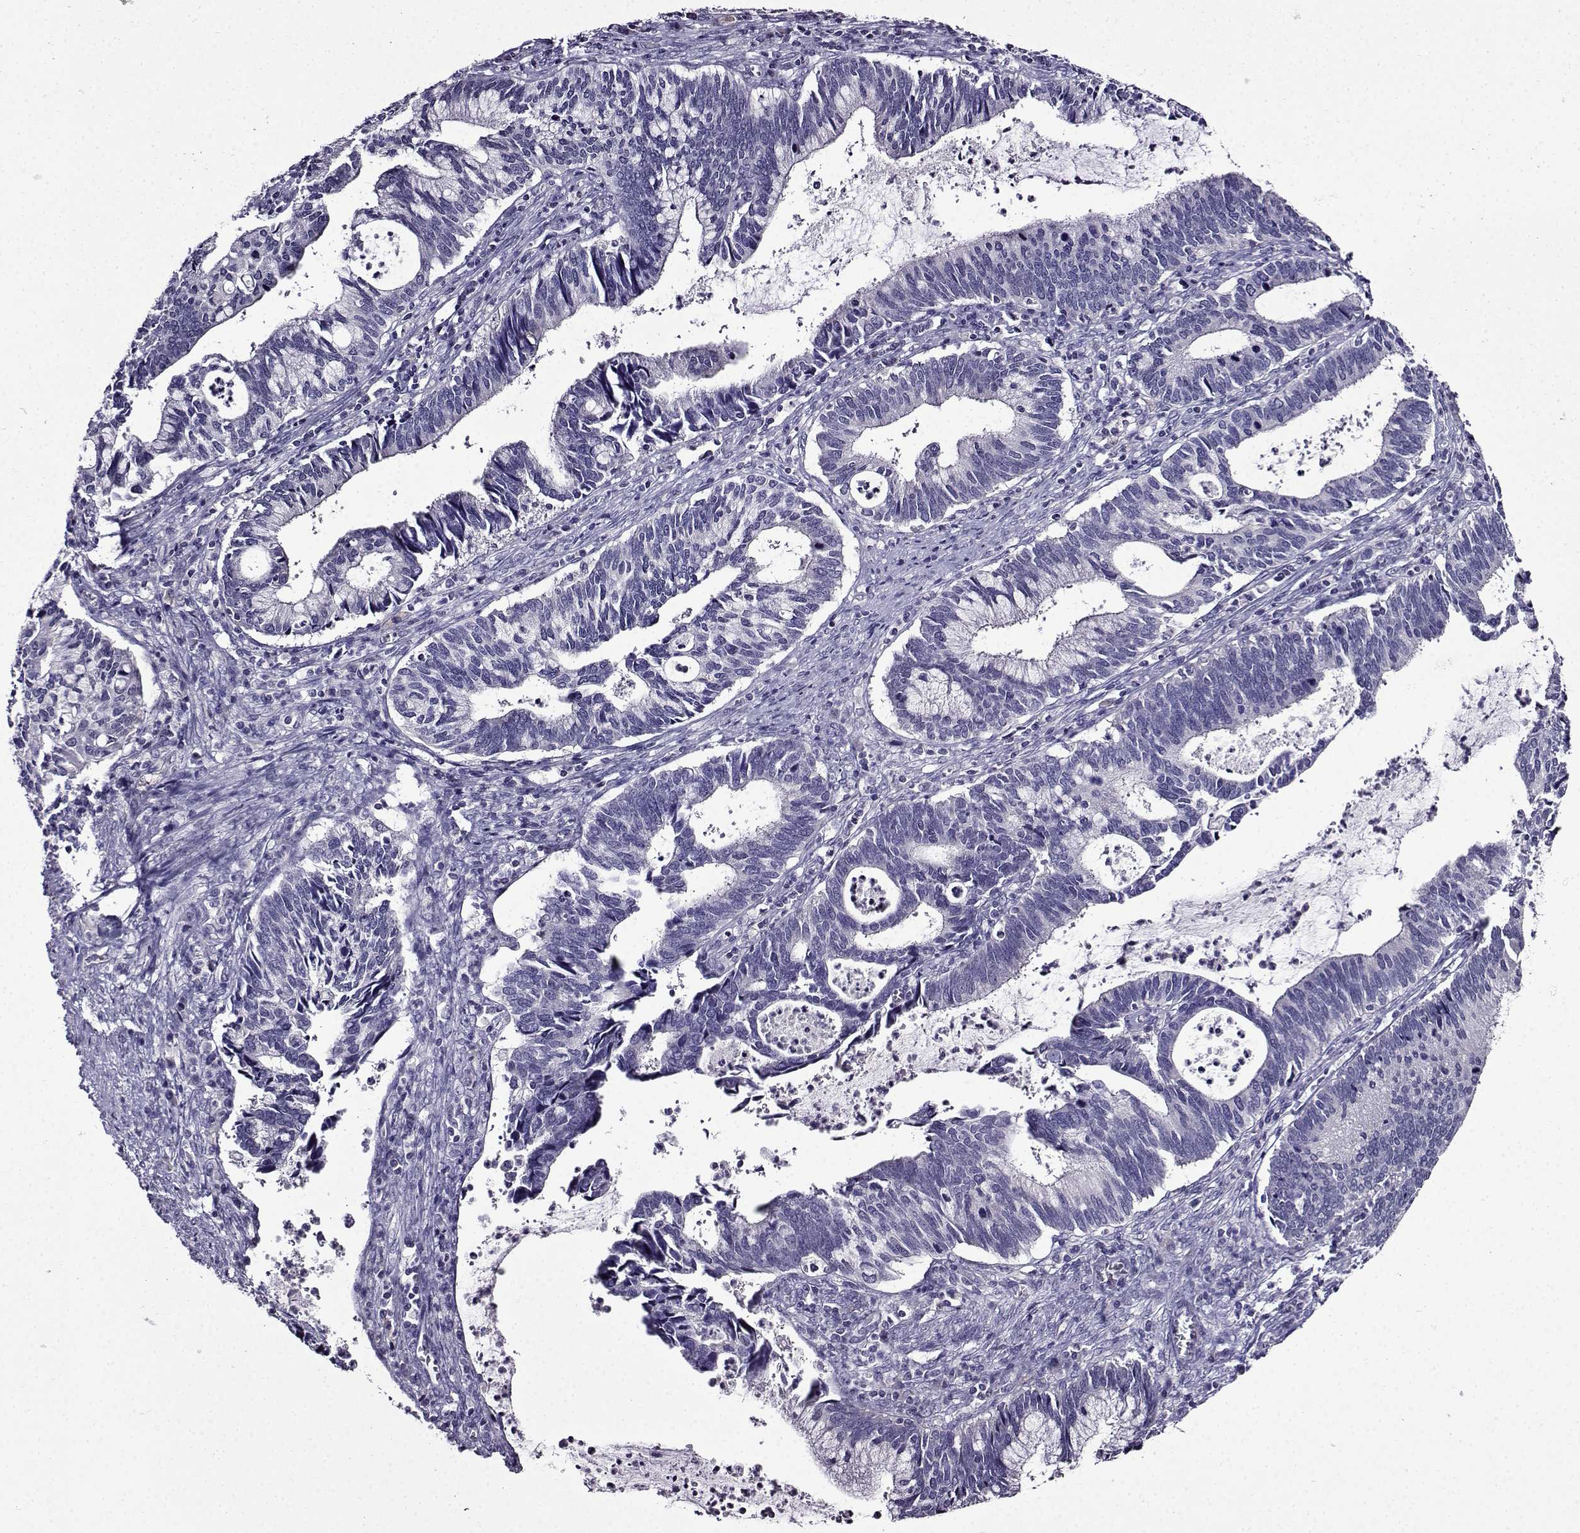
{"staining": {"intensity": "negative", "quantity": "none", "location": "none"}, "tissue": "cervical cancer", "cell_type": "Tumor cells", "image_type": "cancer", "snomed": [{"axis": "morphology", "description": "Adenocarcinoma, NOS"}, {"axis": "topography", "description": "Cervix"}], "caption": "The IHC photomicrograph has no significant expression in tumor cells of cervical cancer tissue.", "gene": "TMEM266", "patient": {"sex": "female", "age": 42}}